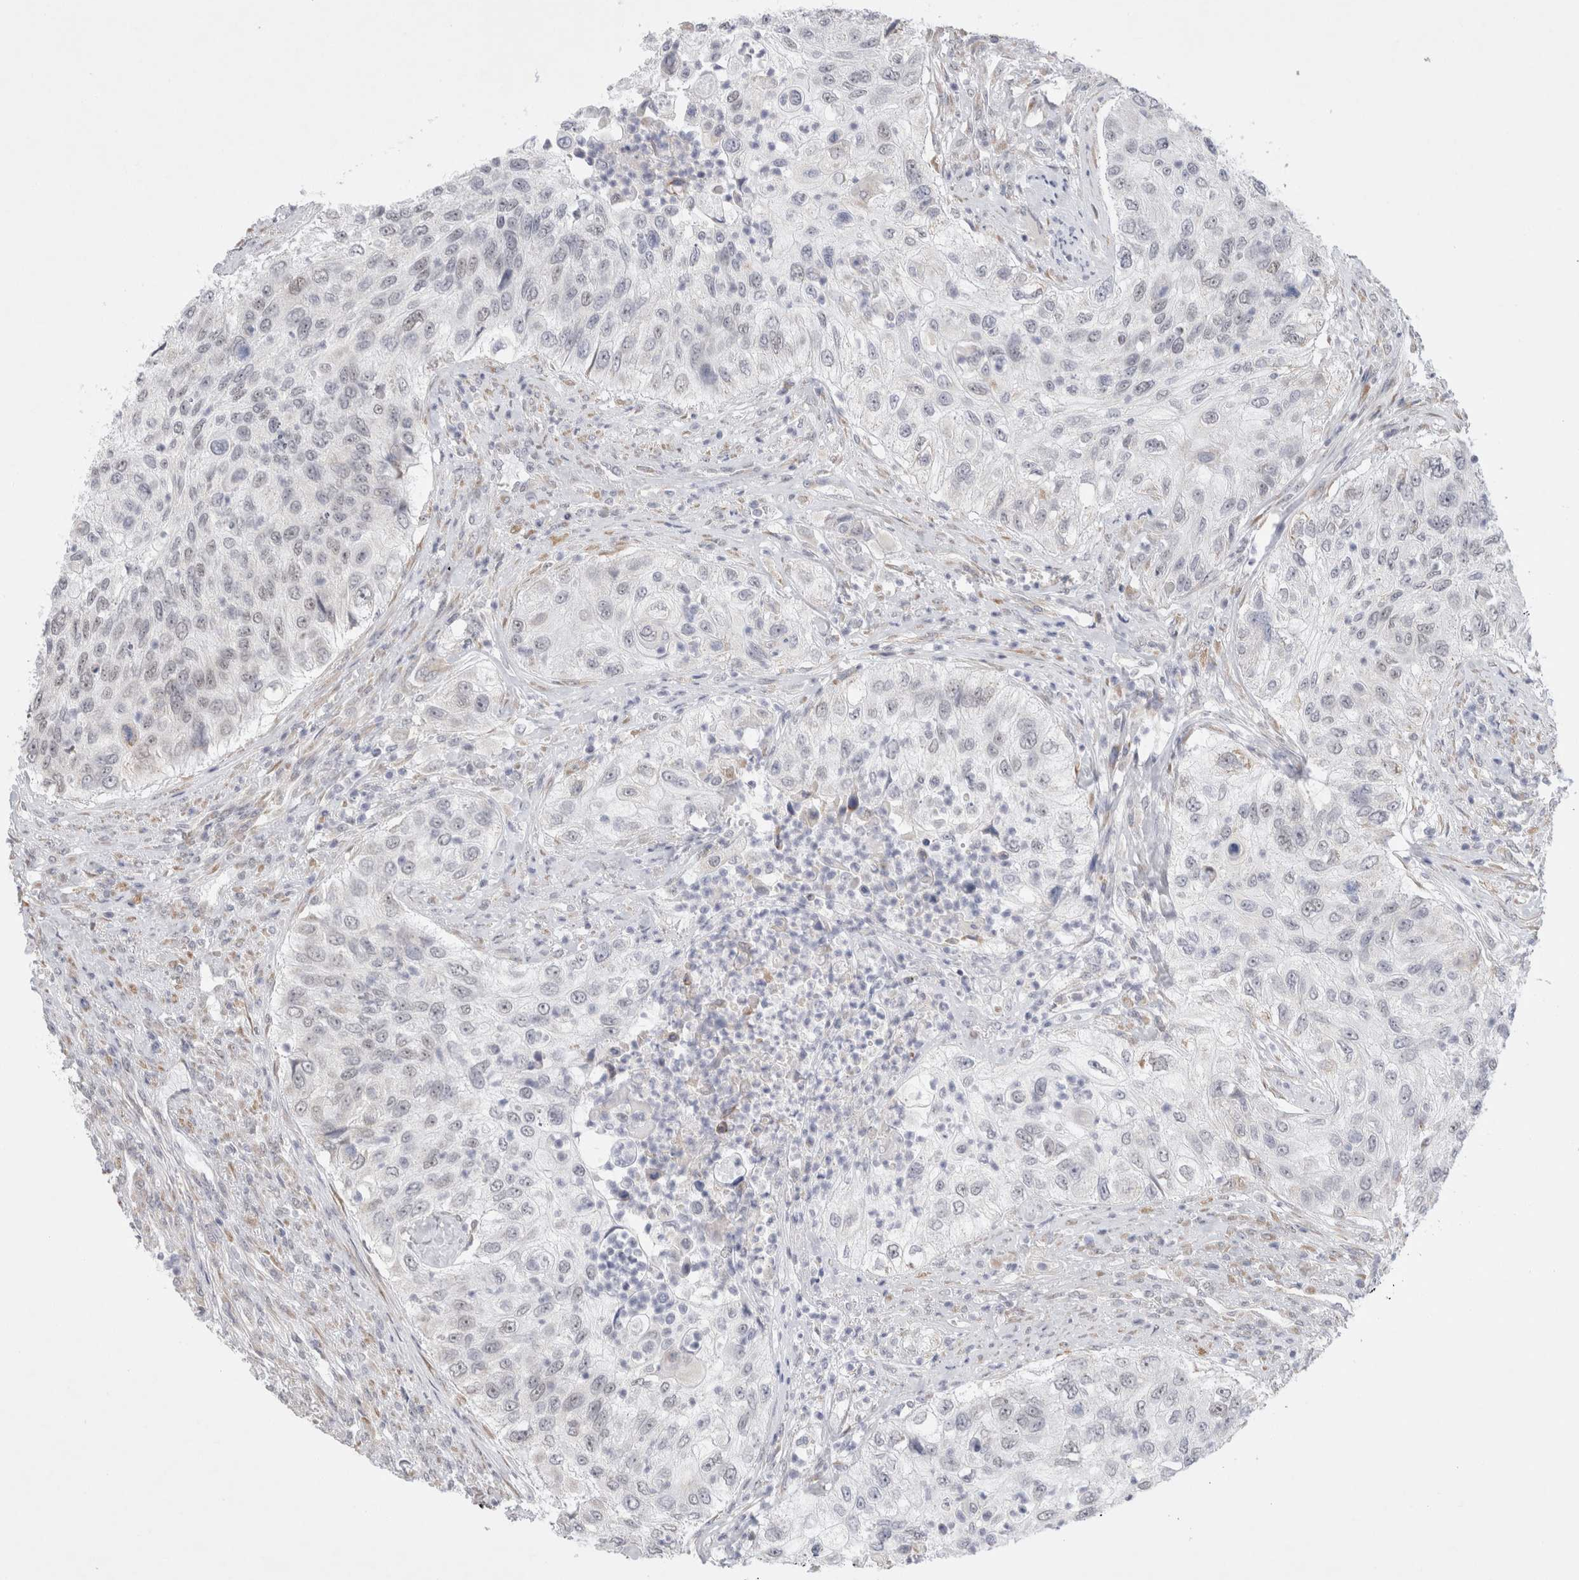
{"staining": {"intensity": "weak", "quantity": "<25%", "location": "nuclear"}, "tissue": "urothelial cancer", "cell_type": "Tumor cells", "image_type": "cancer", "snomed": [{"axis": "morphology", "description": "Urothelial carcinoma, High grade"}, {"axis": "topography", "description": "Urinary bladder"}], "caption": "An IHC micrograph of urothelial cancer is shown. There is no staining in tumor cells of urothelial cancer.", "gene": "TRMT1L", "patient": {"sex": "female", "age": 60}}